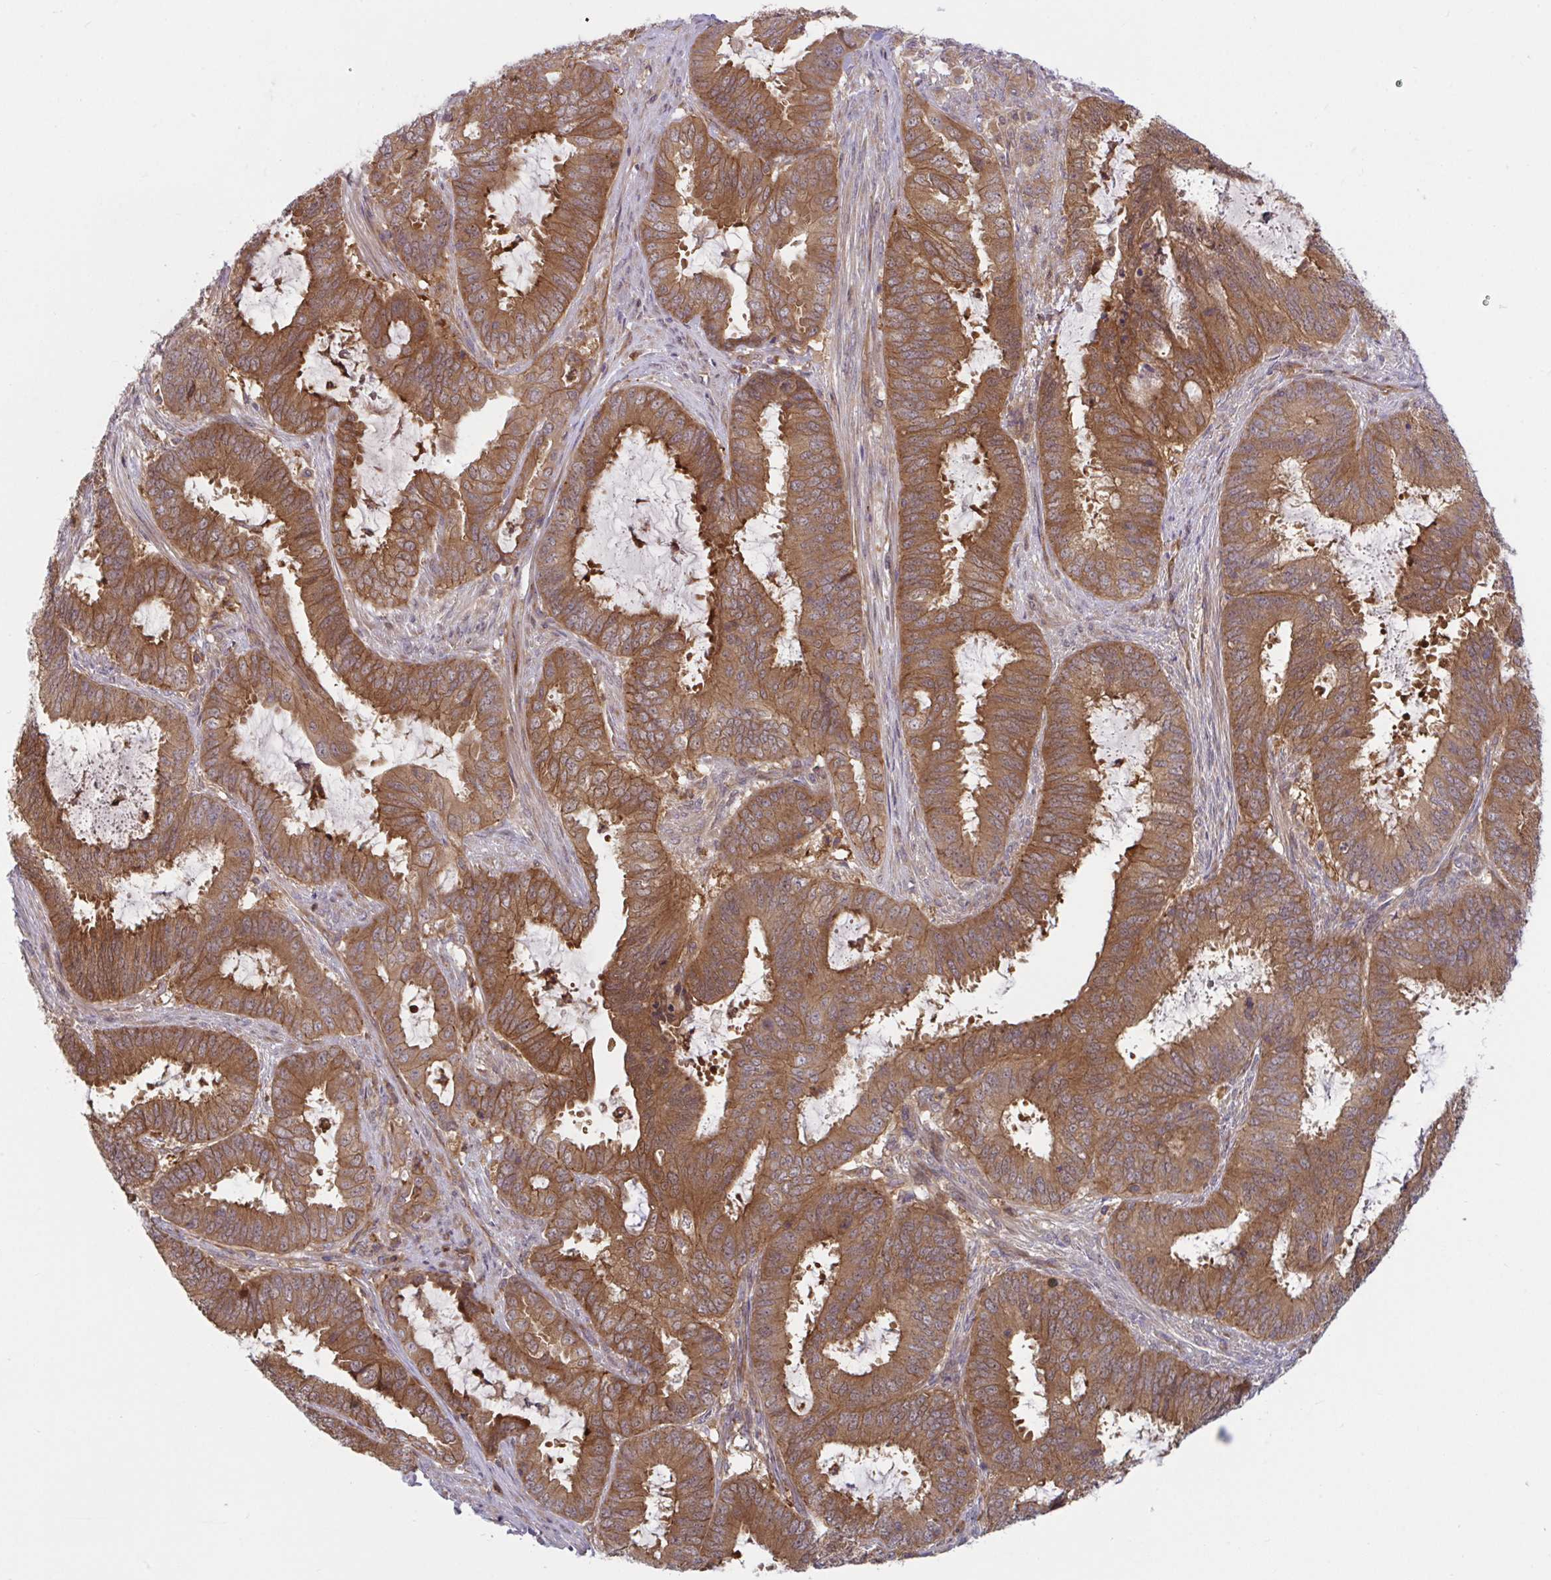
{"staining": {"intensity": "strong", "quantity": ">75%", "location": "cytoplasmic/membranous"}, "tissue": "endometrial cancer", "cell_type": "Tumor cells", "image_type": "cancer", "snomed": [{"axis": "morphology", "description": "Adenocarcinoma, NOS"}, {"axis": "topography", "description": "Endometrium"}], "caption": "Immunohistochemistry of endometrial cancer shows high levels of strong cytoplasmic/membranous positivity in about >75% of tumor cells.", "gene": "LMNTD2", "patient": {"sex": "female", "age": 51}}